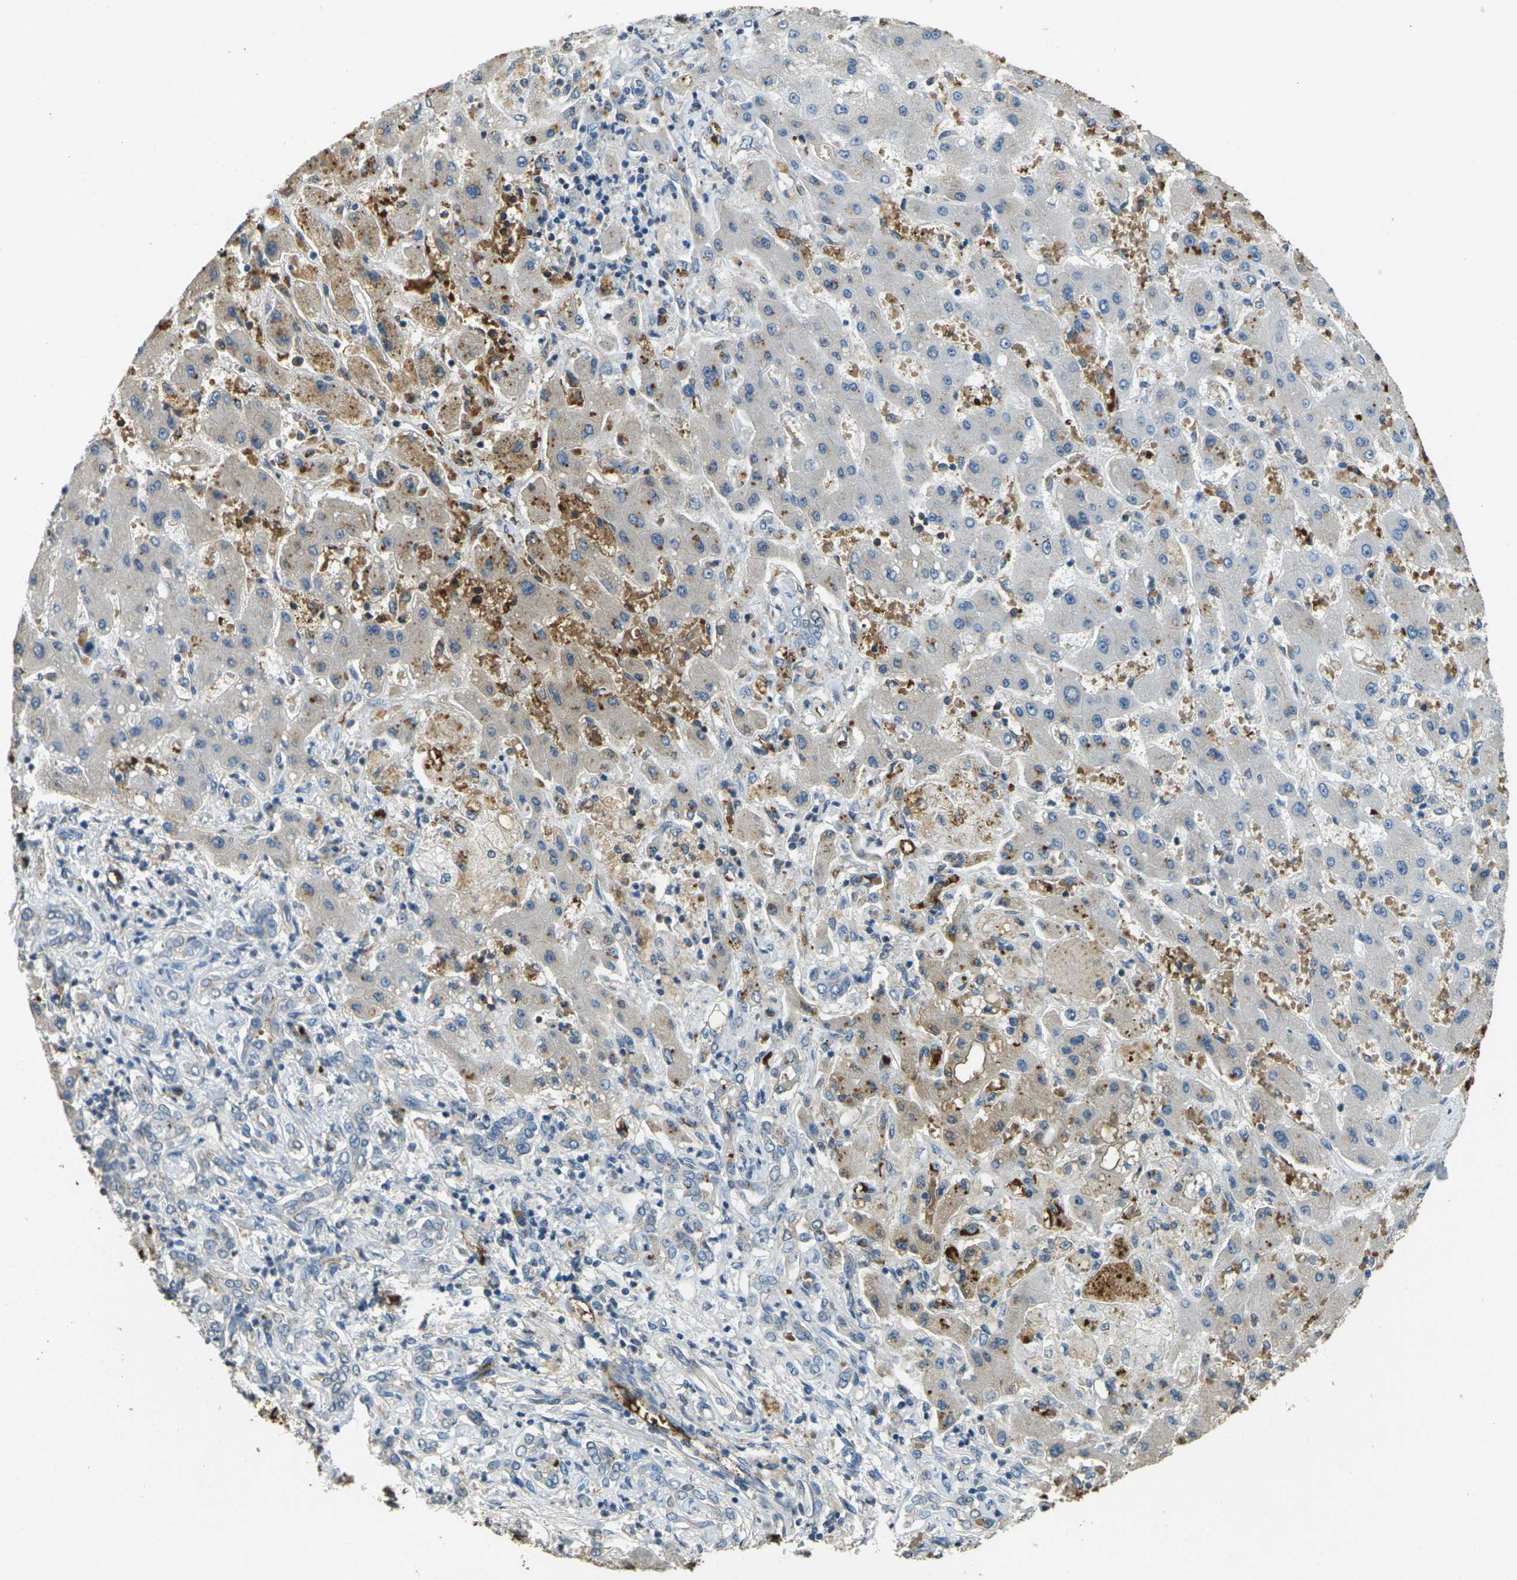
{"staining": {"intensity": "negative", "quantity": "none", "location": "none"}, "tissue": "liver cancer", "cell_type": "Tumor cells", "image_type": "cancer", "snomed": [{"axis": "morphology", "description": "Cholangiocarcinoma"}, {"axis": "topography", "description": "Liver"}], "caption": "IHC micrograph of neoplastic tissue: human liver cancer stained with DAB exhibits no significant protein expression in tumor cells.", "gene": "HBB", "patient": {"sex": "male", "age": 50}}